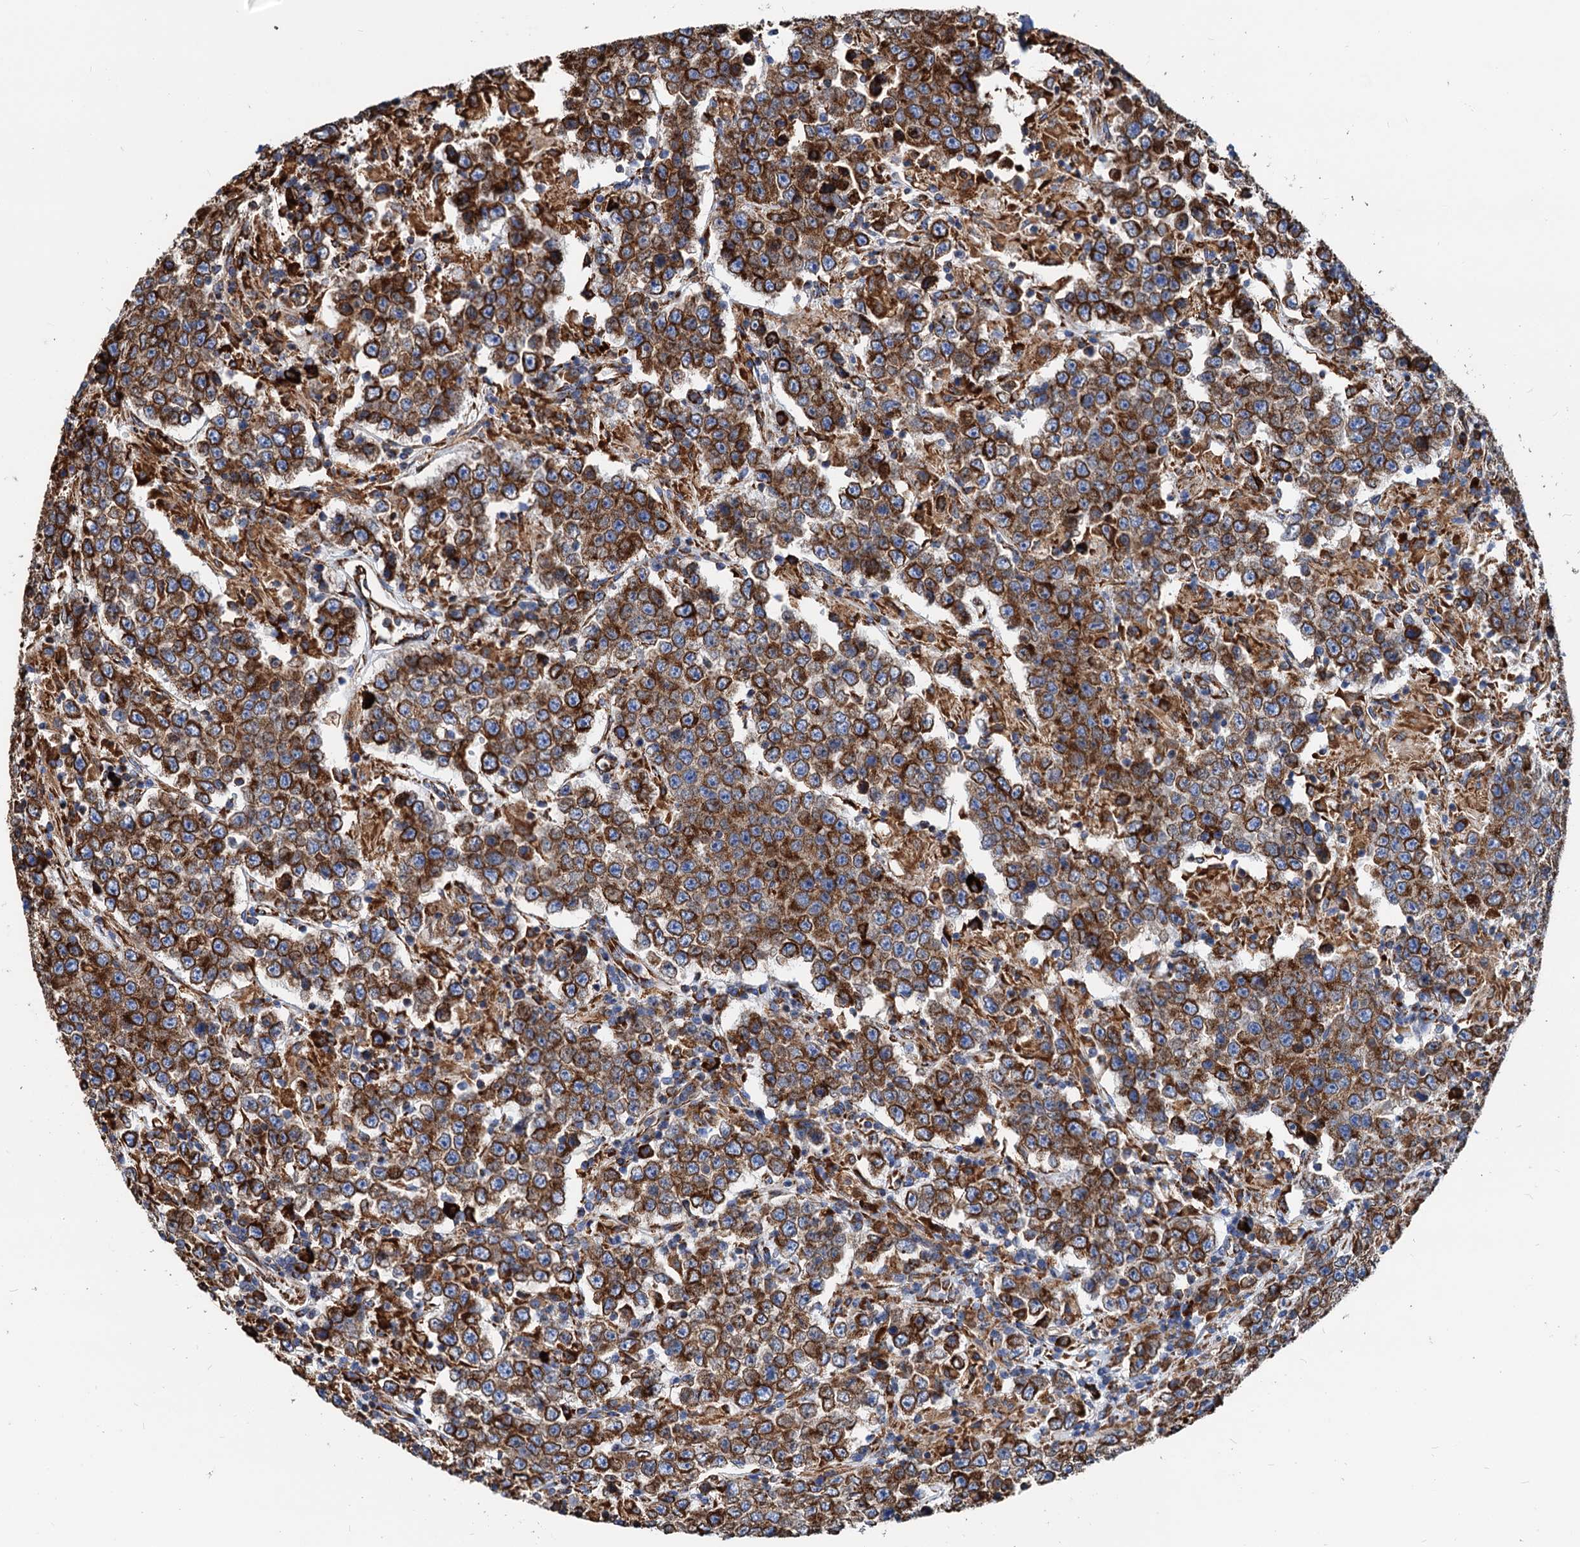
{"staining": {"intensity": "strong", "quantity": ">75%", "location": "cytoplasmic/membranous"}, "tissue": "testis cancer", "cell_type": "Tumor cells", "image_type": "cancer", "snomed": [{"axis": "morphology", "description": "Normal tissue, NOS"}, {"axis": "morphology", "description": "Urothelial carcinoma, High grade"}, {"axis": "morphology", "description": "Seminoma, NOS"}, {"axis": "morphology", "description": "Carcinoma, Embryonal, NOS"}, {"axis": "topography", "description": "Urinary bladder"}, {"axis": "topography", "description": "Testis"}], "caption": "A high-resolution histopathology image shows immunohistochemistry (IHC) staining of urothelial carcinoma (high-grade) (testis), which shows strong cytoplasmic/membranous positivity in about >75% of tumor cells. The staining was performed using DAB, with brown indicating positive protein expression. Nuclei are stained blue with hematoxylin.", "gene": "HSPA5", "patient": {"sex": "male", "age": 41}}